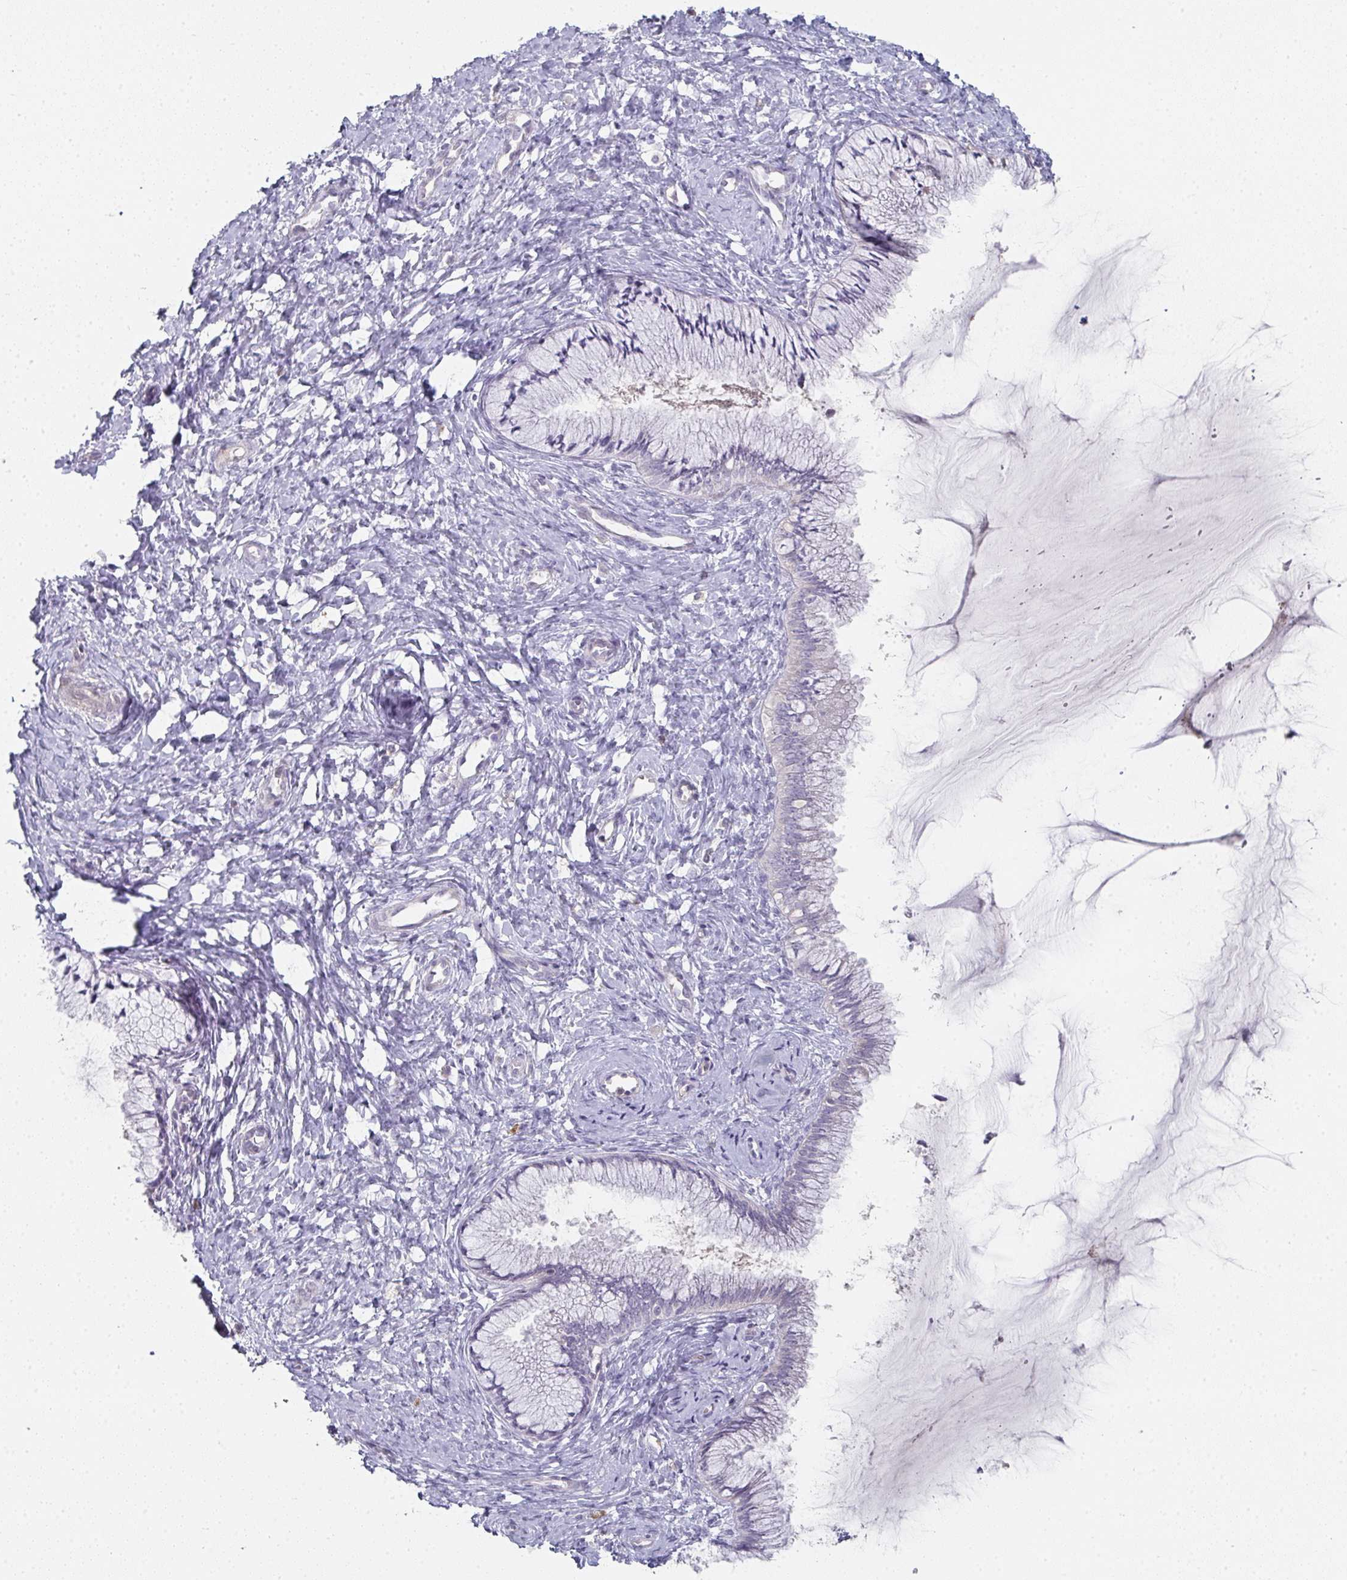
{"staining": {"intensity": "negative", "quantity": "none", "location": "none"}, "tissue": "cervix", "cell_type": "Glandular cells", "image_type": "normal", "snomed": [{"axis": "morphology", "description": "Normal tissue, NOS"}, {"axis": "topography", "description": "Cervix"}], "caption": "Cervix stained for a protein using immunohistochemistry exhibits no expression glandular cells.", "gene": "A1CF", "patient": {"sex": "female", "age": 37}}